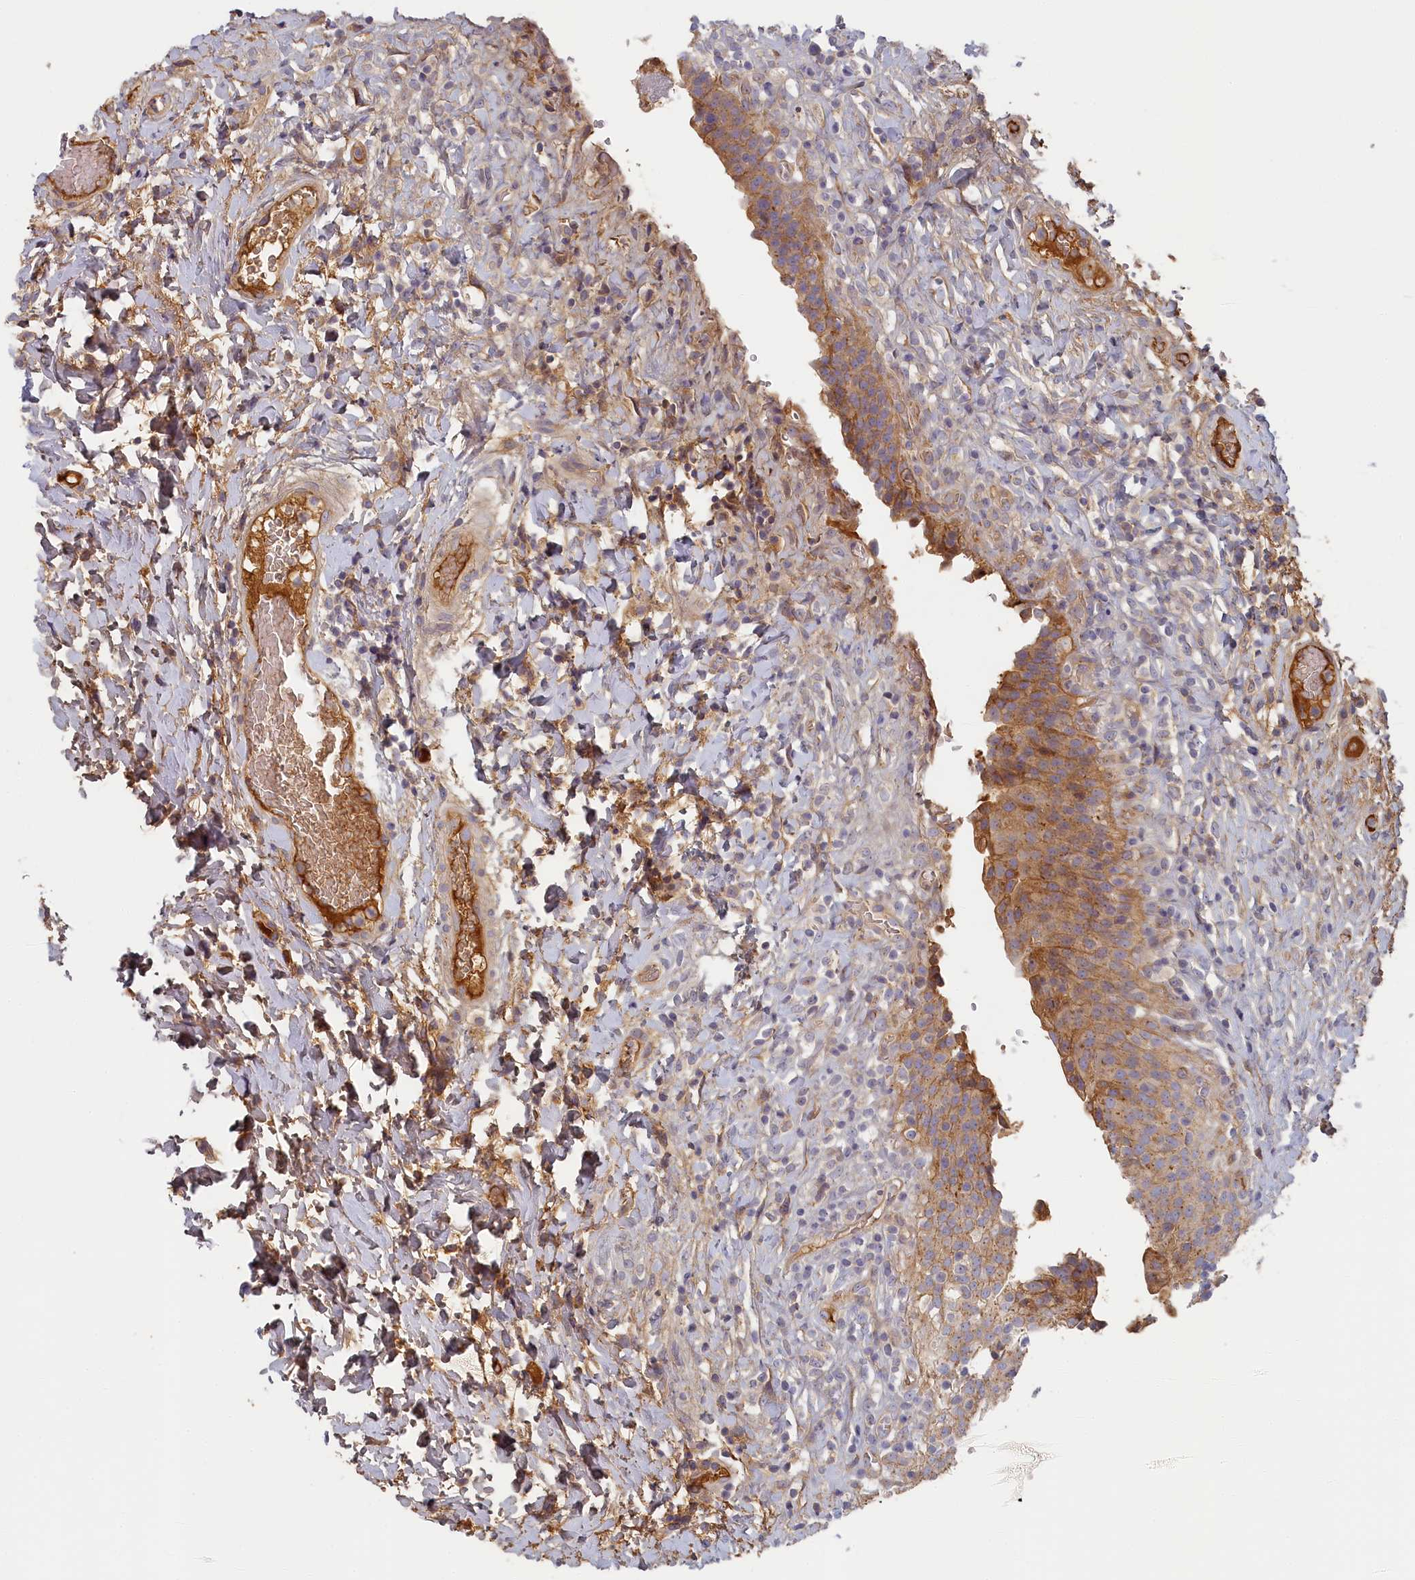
{"staining": {"intensity": "moderate", "quantity": ">75%", "location": "cytoplasmic/membranous"}, "tissue": "urinary bladder", "cell_type": "Urothelial cells", "image_type": "normal", "snomed": [{"axis": "morphology", "description": "Normal tissue, NOS"}, {"axis": "morphology", "description": "Inflammation, NOS"}, {"axis": "topography", "description": "Urinary bladder"}], "caption": "The photomicrograph exhibits immunohistochemical staining of normal urinary bladder. There is moderate cytoplasmic/membranous expression is seen in approximately >75% of urothelial cells.", "gene": "STX16", "patient": {"sex": "male", "age": 64}}